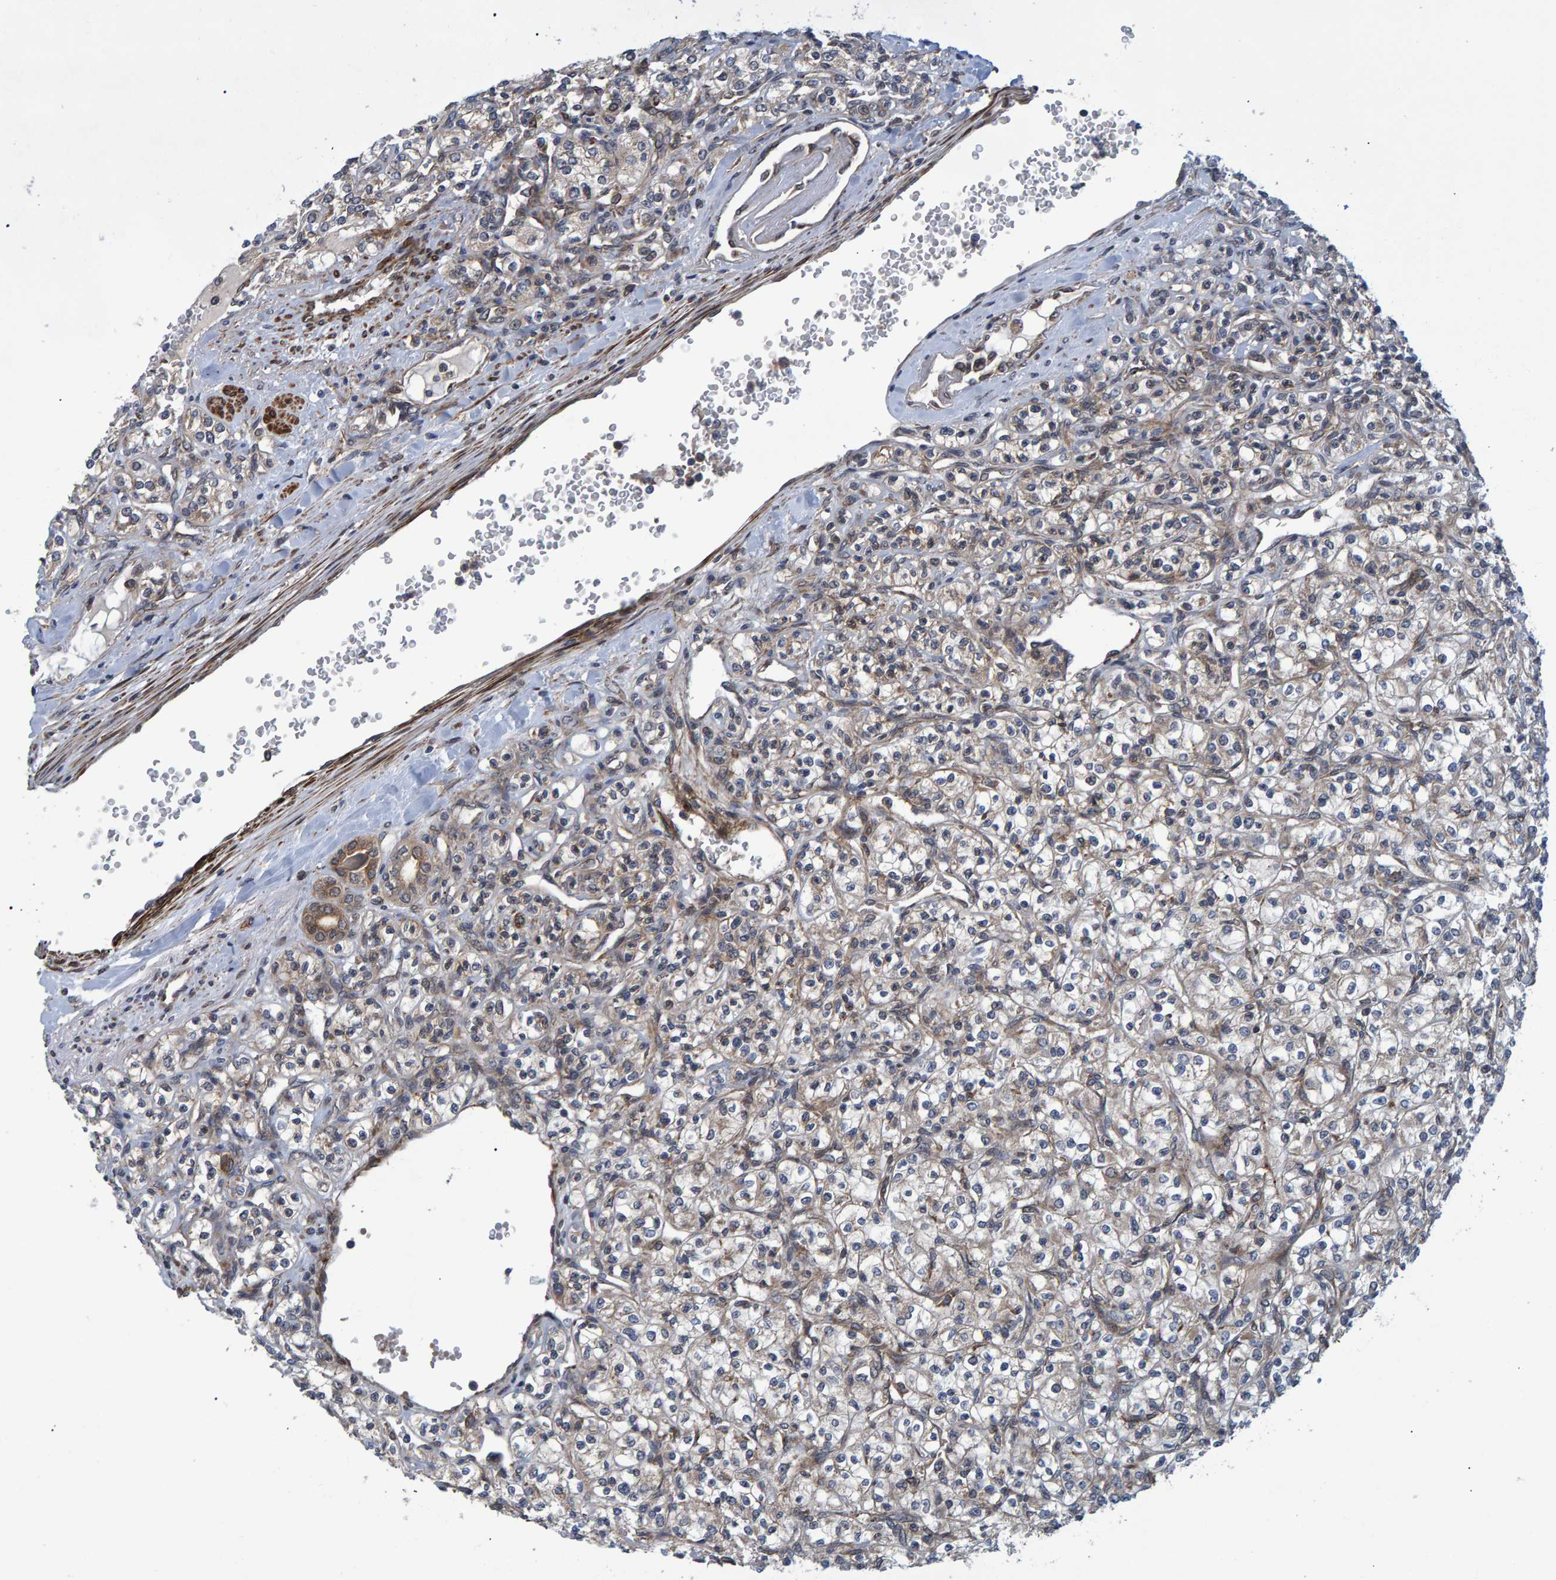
{"staining": {"intensity": "weak", "quantity": "<25%", "location": "cytoplasmic/membranous"}, "tissue": "renal cancer", "cell_type": "Tumor cells", "image_type": "cancer", "snomed": [{"axis": "morphology", "description": "Adenocarcinoma, NOS"}, {"axis": "topography", "description": "Kidney"}], "caption": "Tumor cells are negative for brown protein staining in renal cancer (adenocarcinoma).", "gene": "ATP6V1H", "patient": {"sex": "male", "age": 77}}